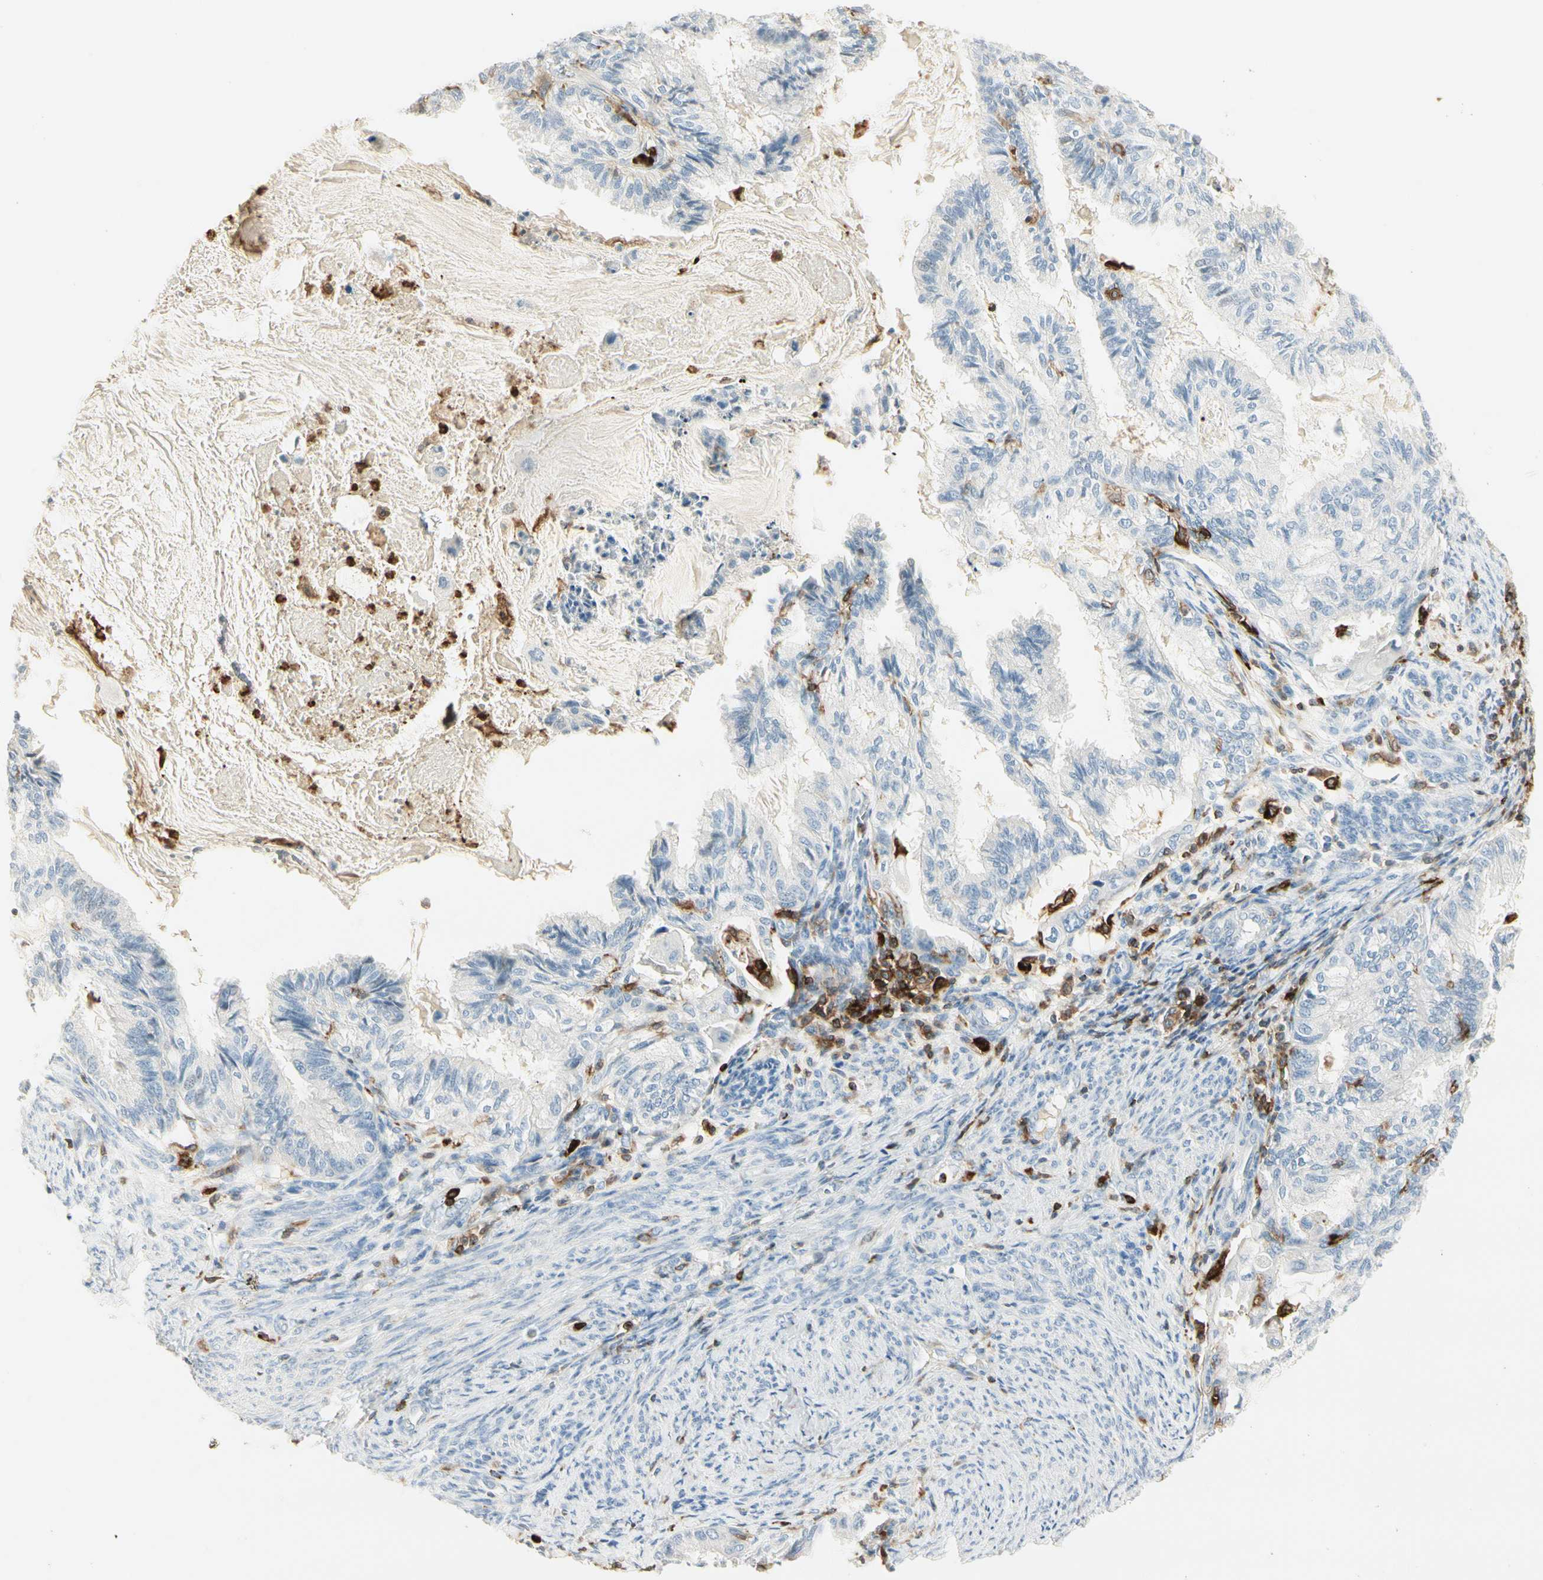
{"staining": {"intensity": "negative", "quantity": "none", "location": "none"}, "tissue": "cervical cancer", "cell_type": "Tumor cells", "image_type": "cancer", "snomed": [{"axis": "morphology", "description": "Normal tissue, NOS"}, {"axis": "morphology", "description": "Adenocarcinoma, NOS"}, {"axis": "topography", "description": "Cervix"}, {"axis": "topography", "description": "Endometrium"}], "caption": "DAB immunohistochemical staining of cervical adenocarcinoma displays no significant expression in tumor cells.", "gene": "ITGB2", "patient": {"sex": "female", "age": 86}}